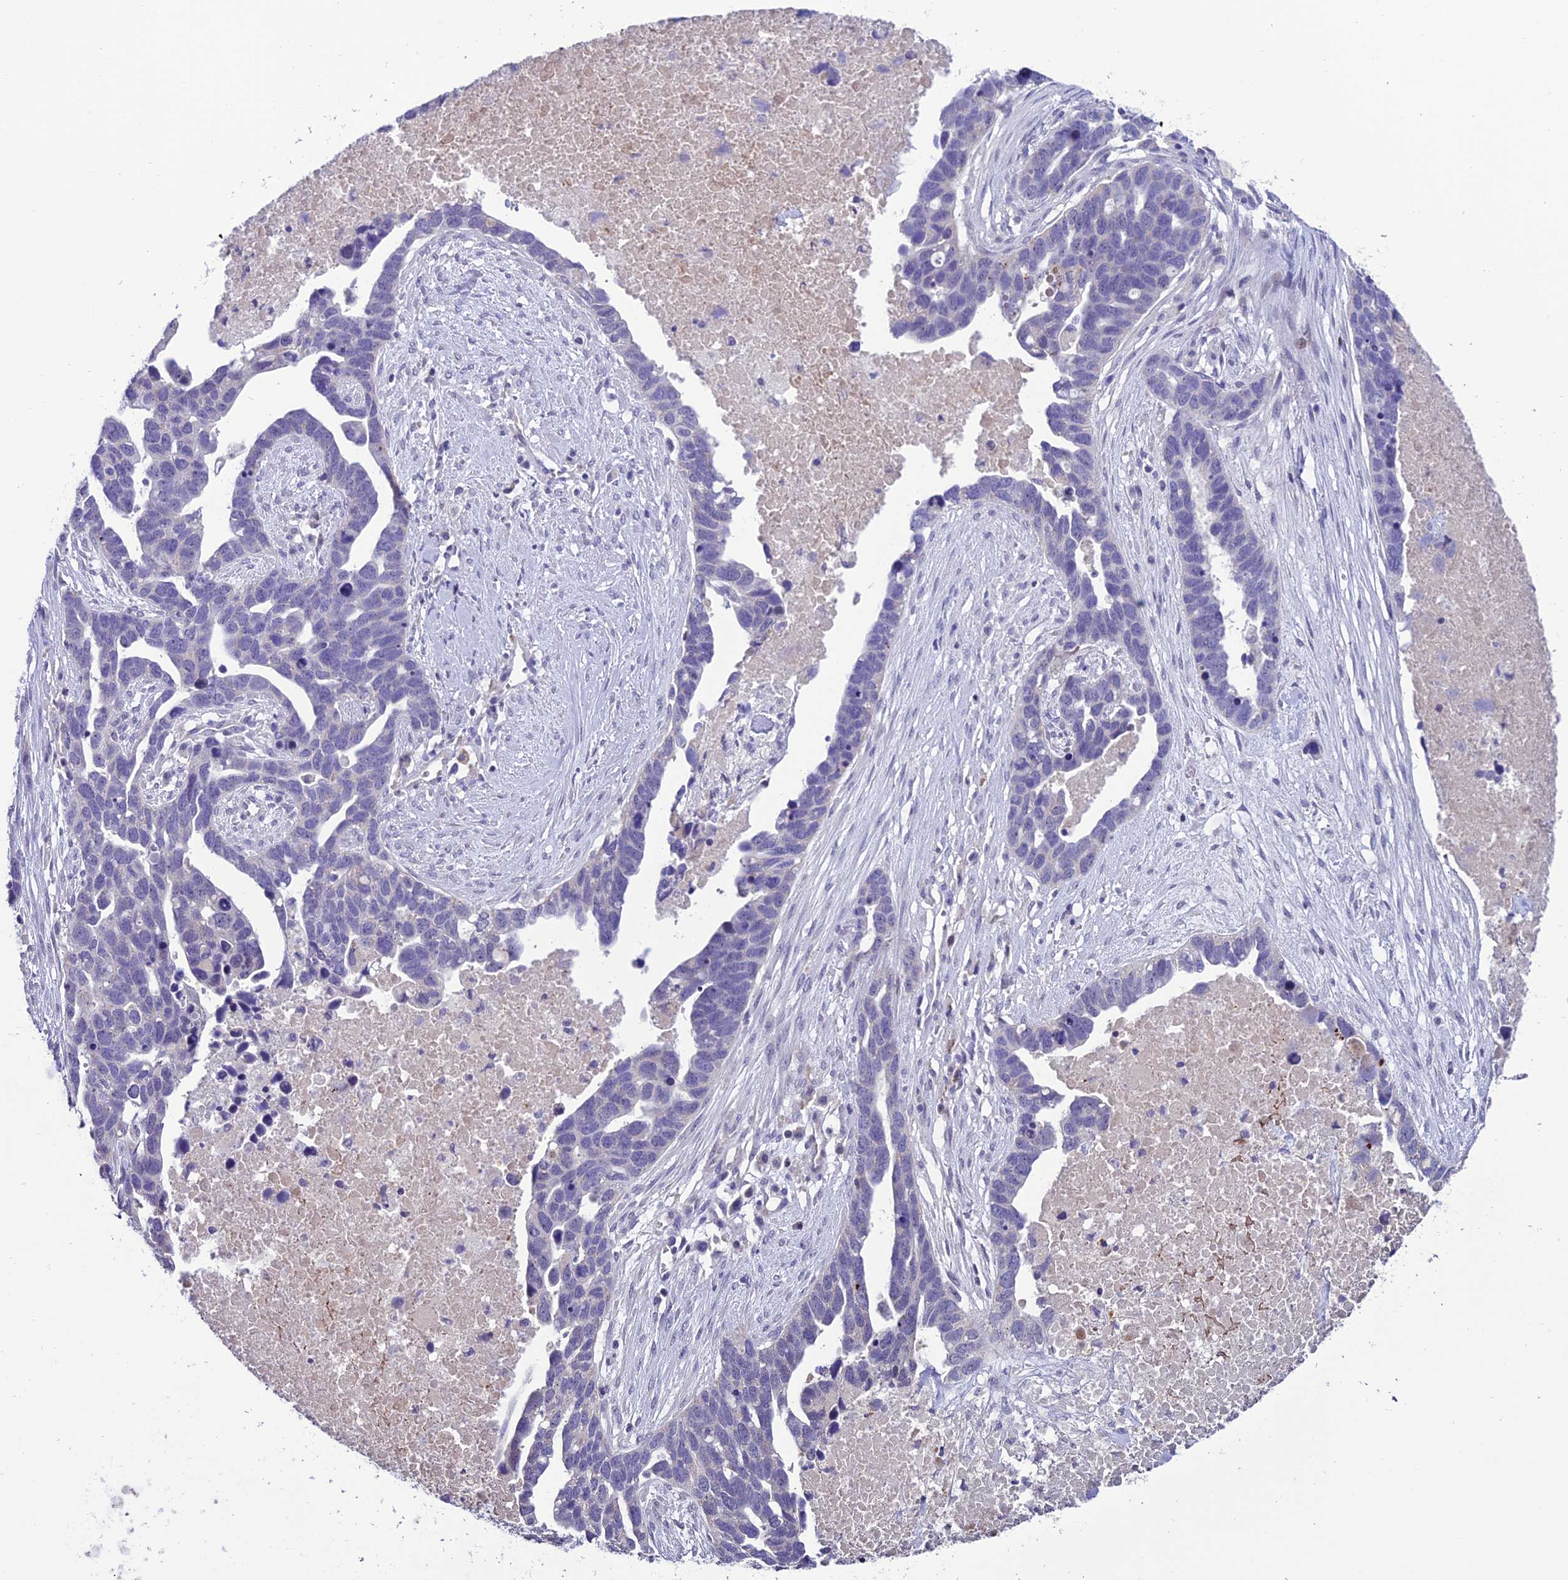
{"staining": {"intensity": "negative", "quantity": "none", "location": "none"}, "tissue": "ovarian cancer", "cell_type": "Tumor cells", "image_type": "cancer", "snomed": [{"axis": "morphology", "description": "Cystadenocarcinoma, serous, NOS"}, {"axis": "topography", "description": "Ovary"}], "caption": "Tumor cells are negative for protein expression in human ovarian cancer. (Stains: DAB immunohistochemistry (IHC) with hematoxylin counter stain, Microscopy: brightfield microscopy at high magnification).", "gene": "SLC10A1", "patient": {"sex": "female", "age": 54}}